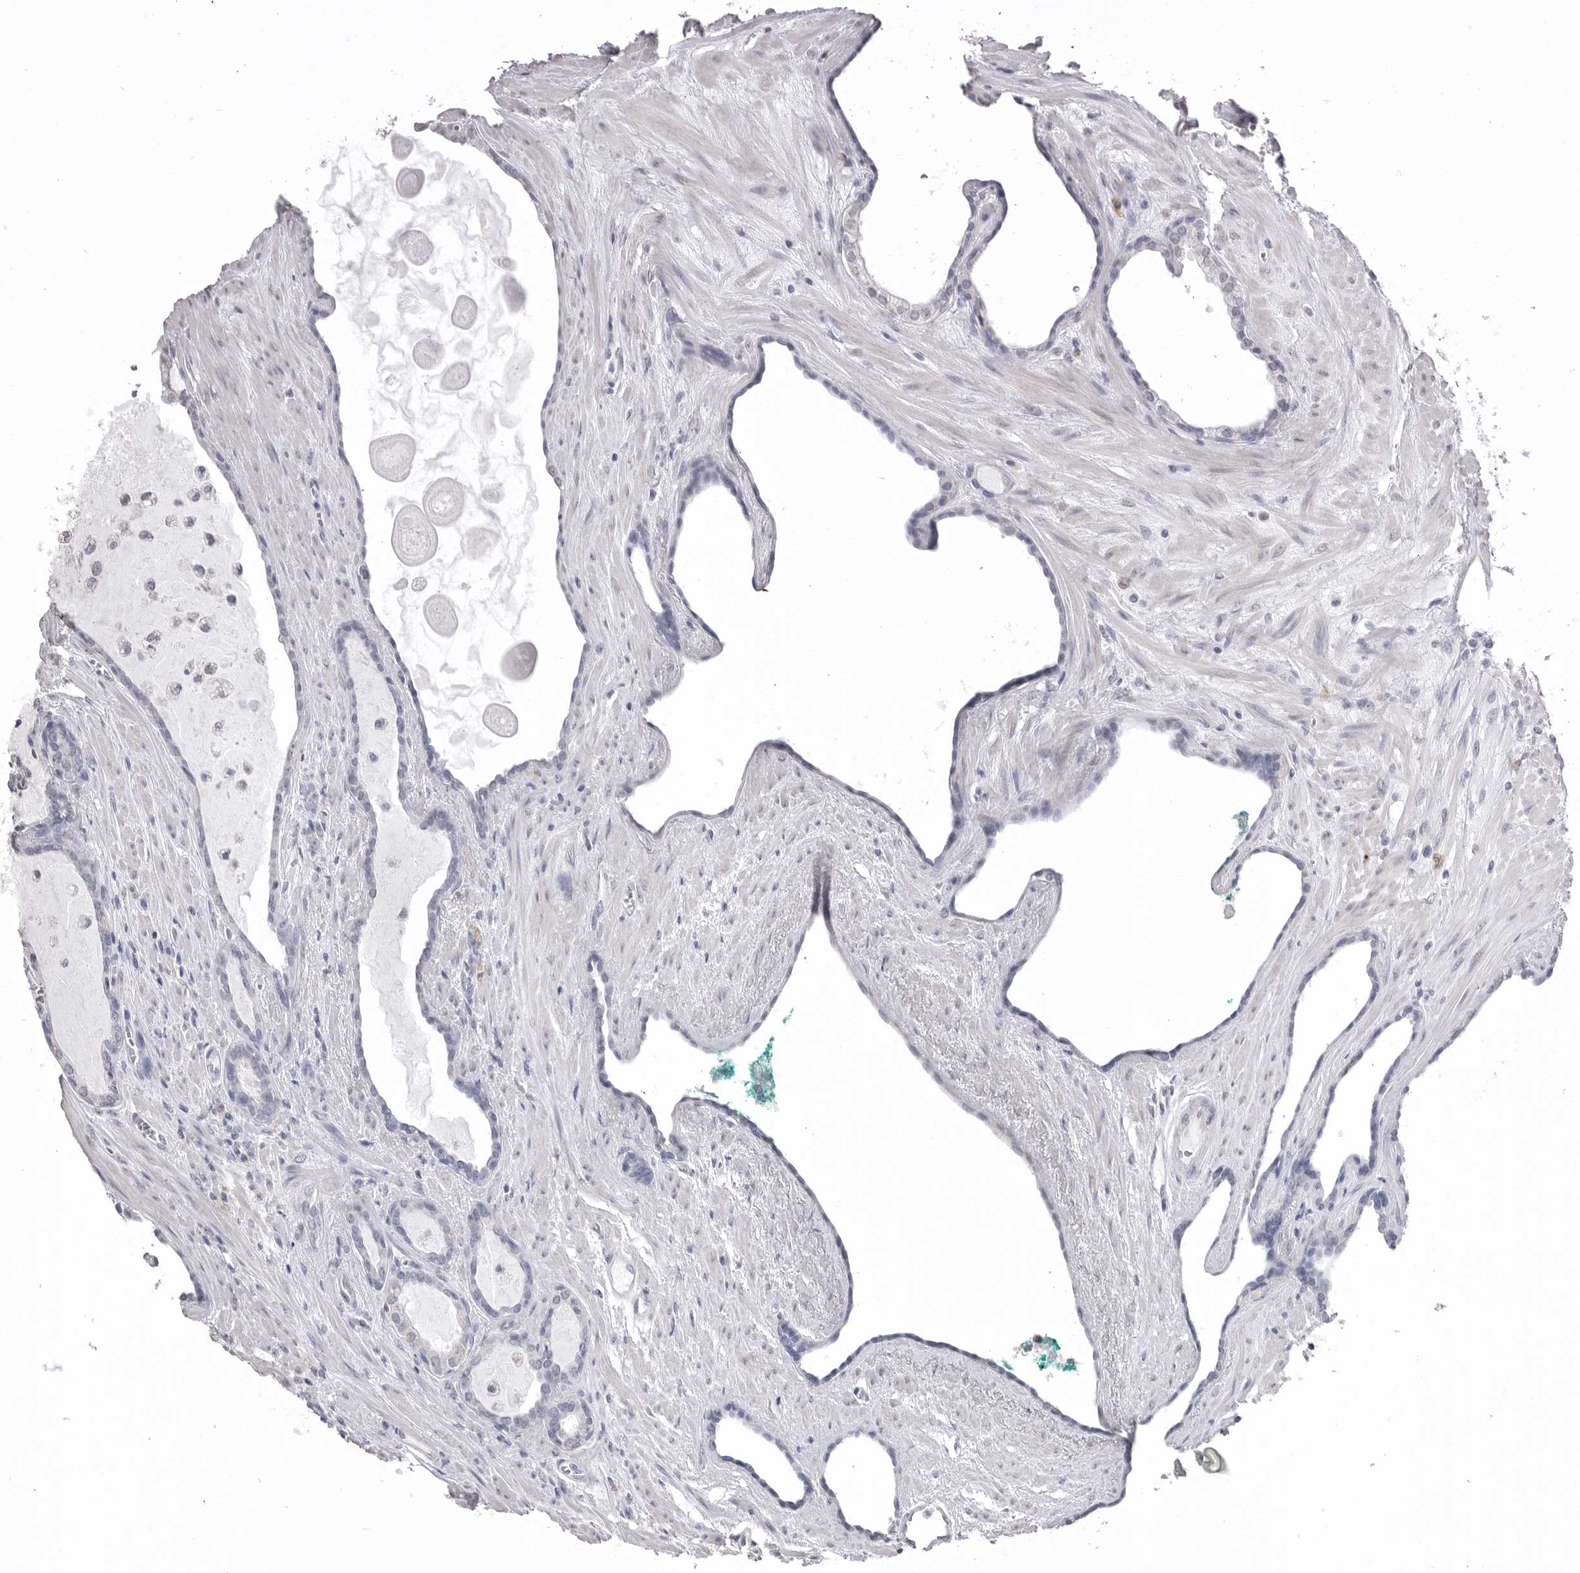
{"staining": {"intensity": "negative", "quantity": "none", "location": "none"}, "tissue": "prostate cancer", "cell_type": "Tumor cells", "image_type": "cancer", "snomed": [{"axis": "morphology", "description": "Adenocarcinoma, Low grade"}, {"axis": "topography", "description": "Prostate"}], "caption": "Tumor cells show no significant protein positivity in prostate cancer (adenocarcinoma (low-grade)).", "gene": "ICAM5", "patient": {"sex": "male", "age": 70}}